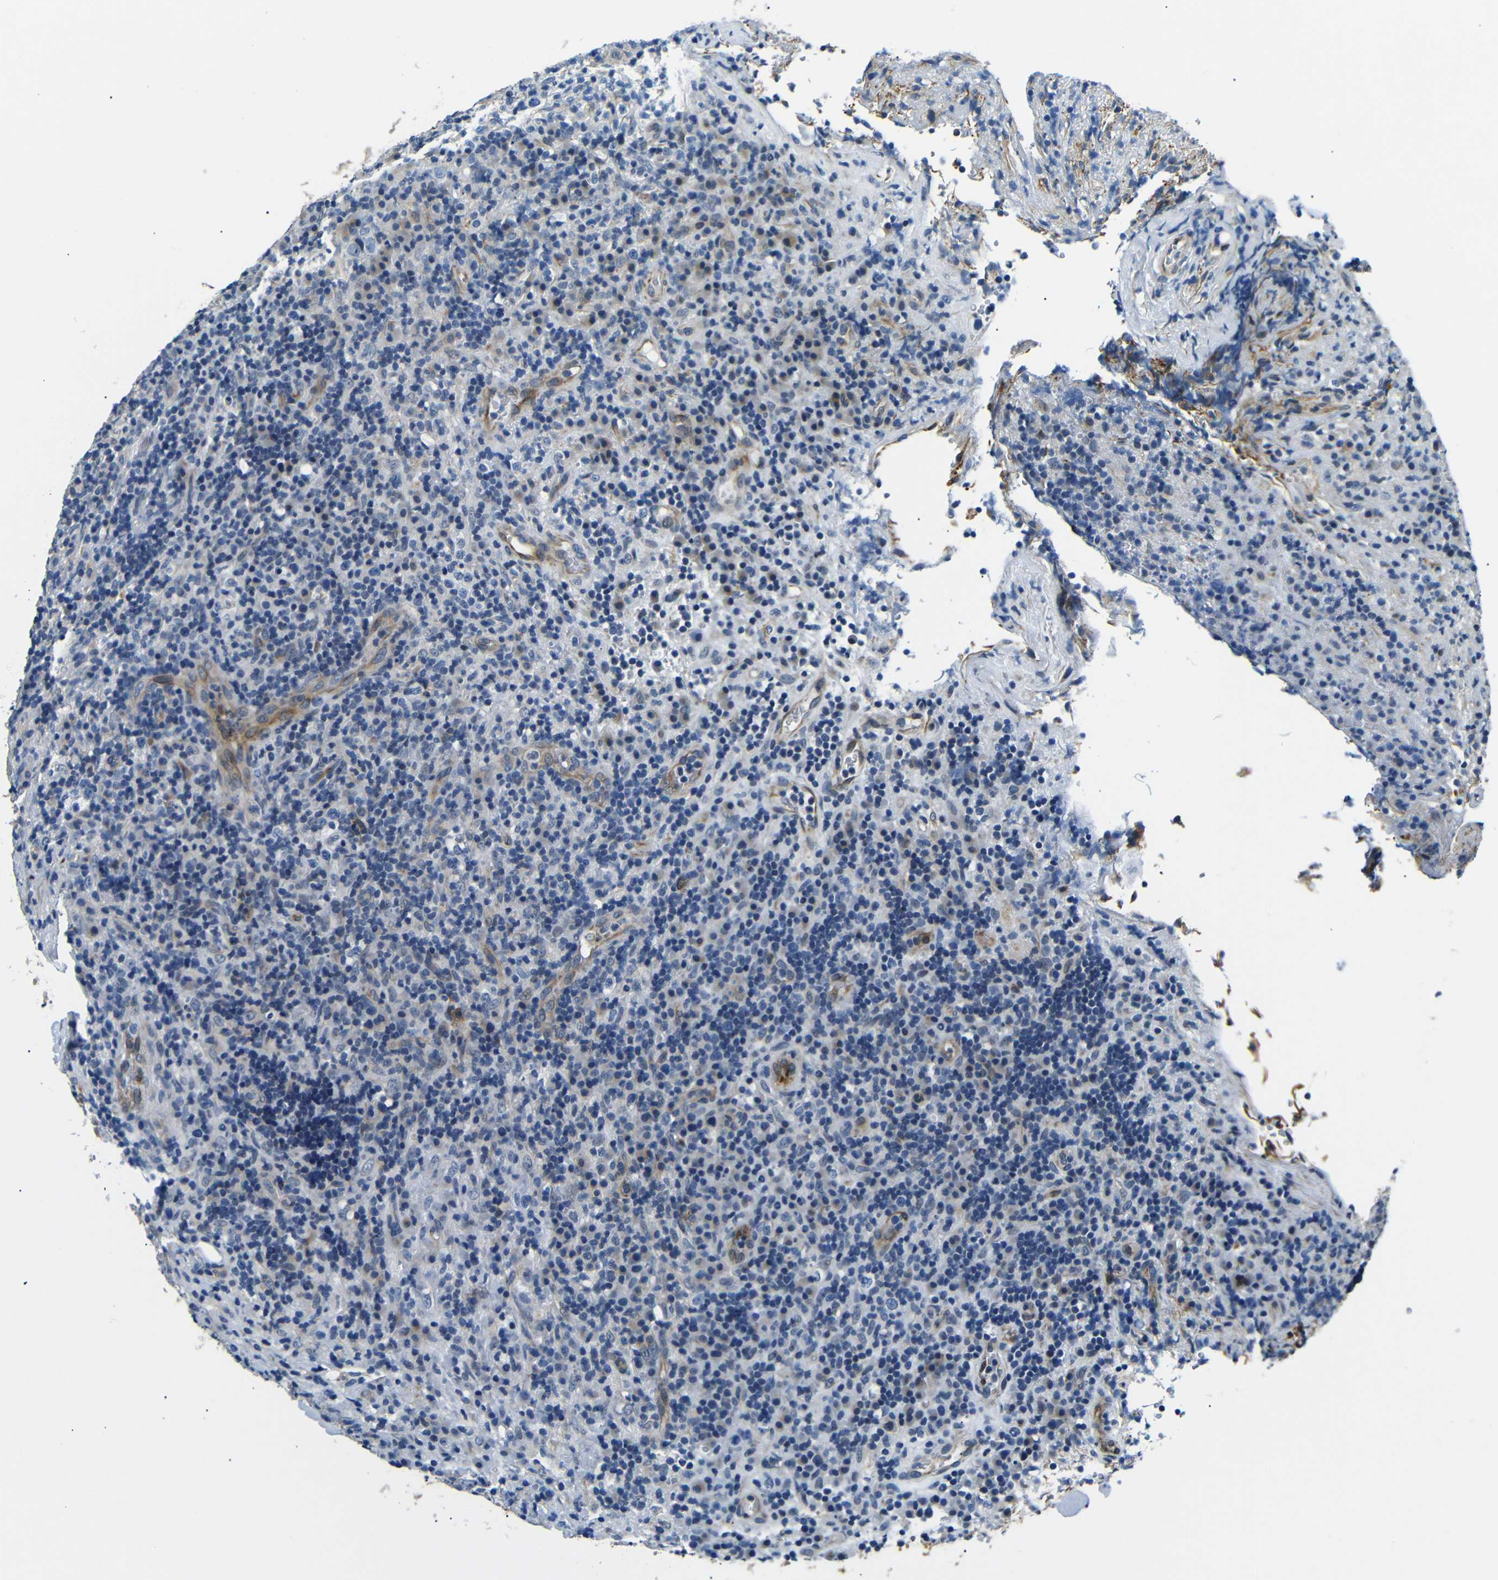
{"staining": {"intensity": "weak", "quantity": "<25%", "location": "cytoplasmic/membranous"}, "tissue": "lymphoma", "cell_type": "Tumor cells", "image_type": "cancer", "snomed": [{"axis": "morphology", "description": "Malignant lymphoma, non-Hodgkin's type, High grade"}, {"axis": "topography", "description": "Lymph node"}], "caption": "Immunohistochemical staining of high-grade malignant lymphoma, non-Hodgkin's type shows no significant expression in tumor cells. Brightfield microscopy of immunohistochemistry stained with DAB (brown) and hematoxylin (blue), captured at high magnification.", "gene": "TAFA1", "patient": {"sex": "female", "age": 76}}